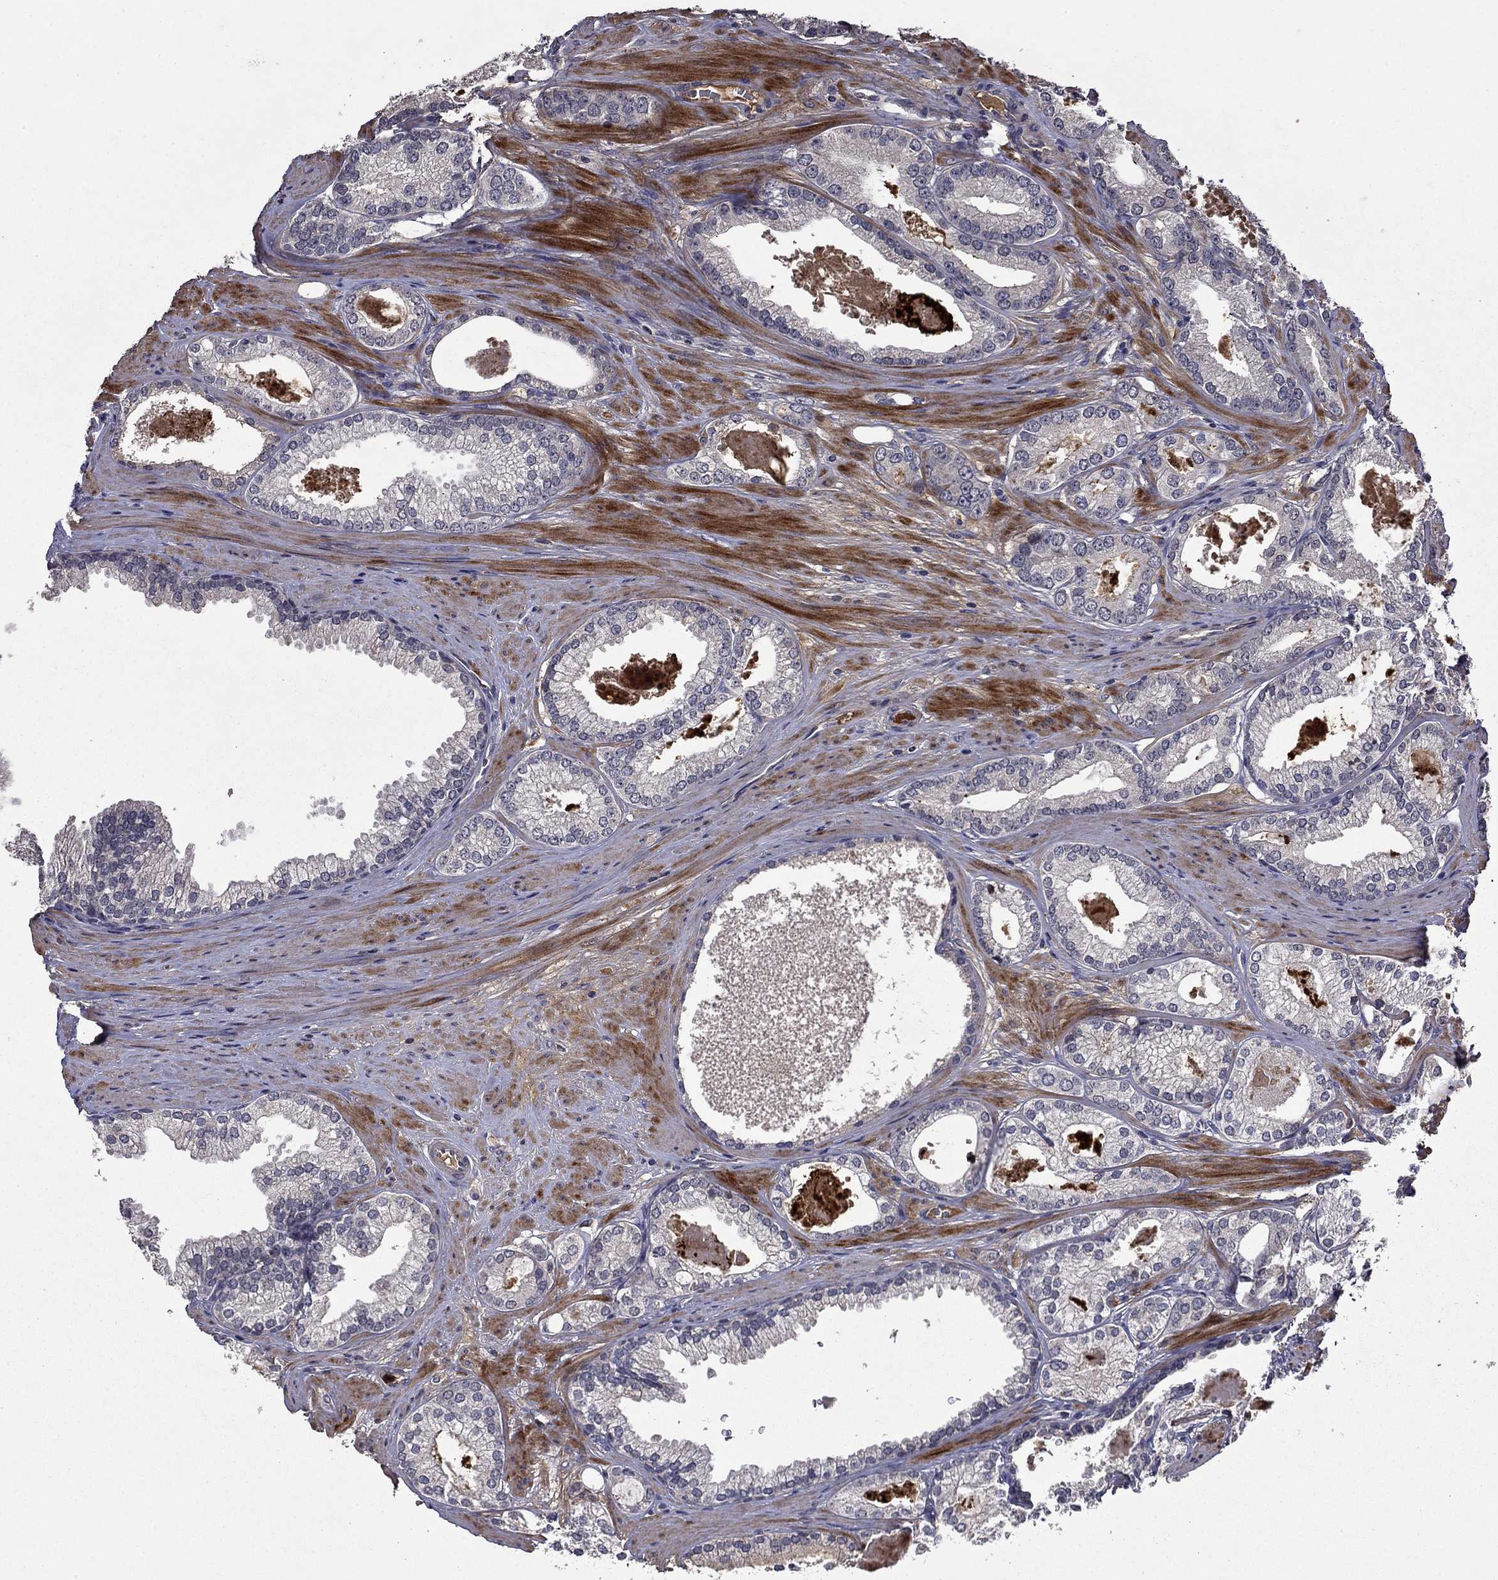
{"staining": {"intensity": "negative", "quantity": "none", "location": "none"}, "tissue": "prostate cancer", "cell_type": "Tumor cells", "image_type": "cancer", "snomed": [{"axis": "morphology", "description": "Adenocarcinoma, High grade"}, {"axis": "topography", "description": "Prostate and seminal vesicle, NOS"}], "caption": "This is an IHC histopathology image of human prostate cancer (high-grade adenocarcinoma). There is no positivity in tumor cells.", "gene": "SATB1", "patient": {"sex": "male", "age": 62}}